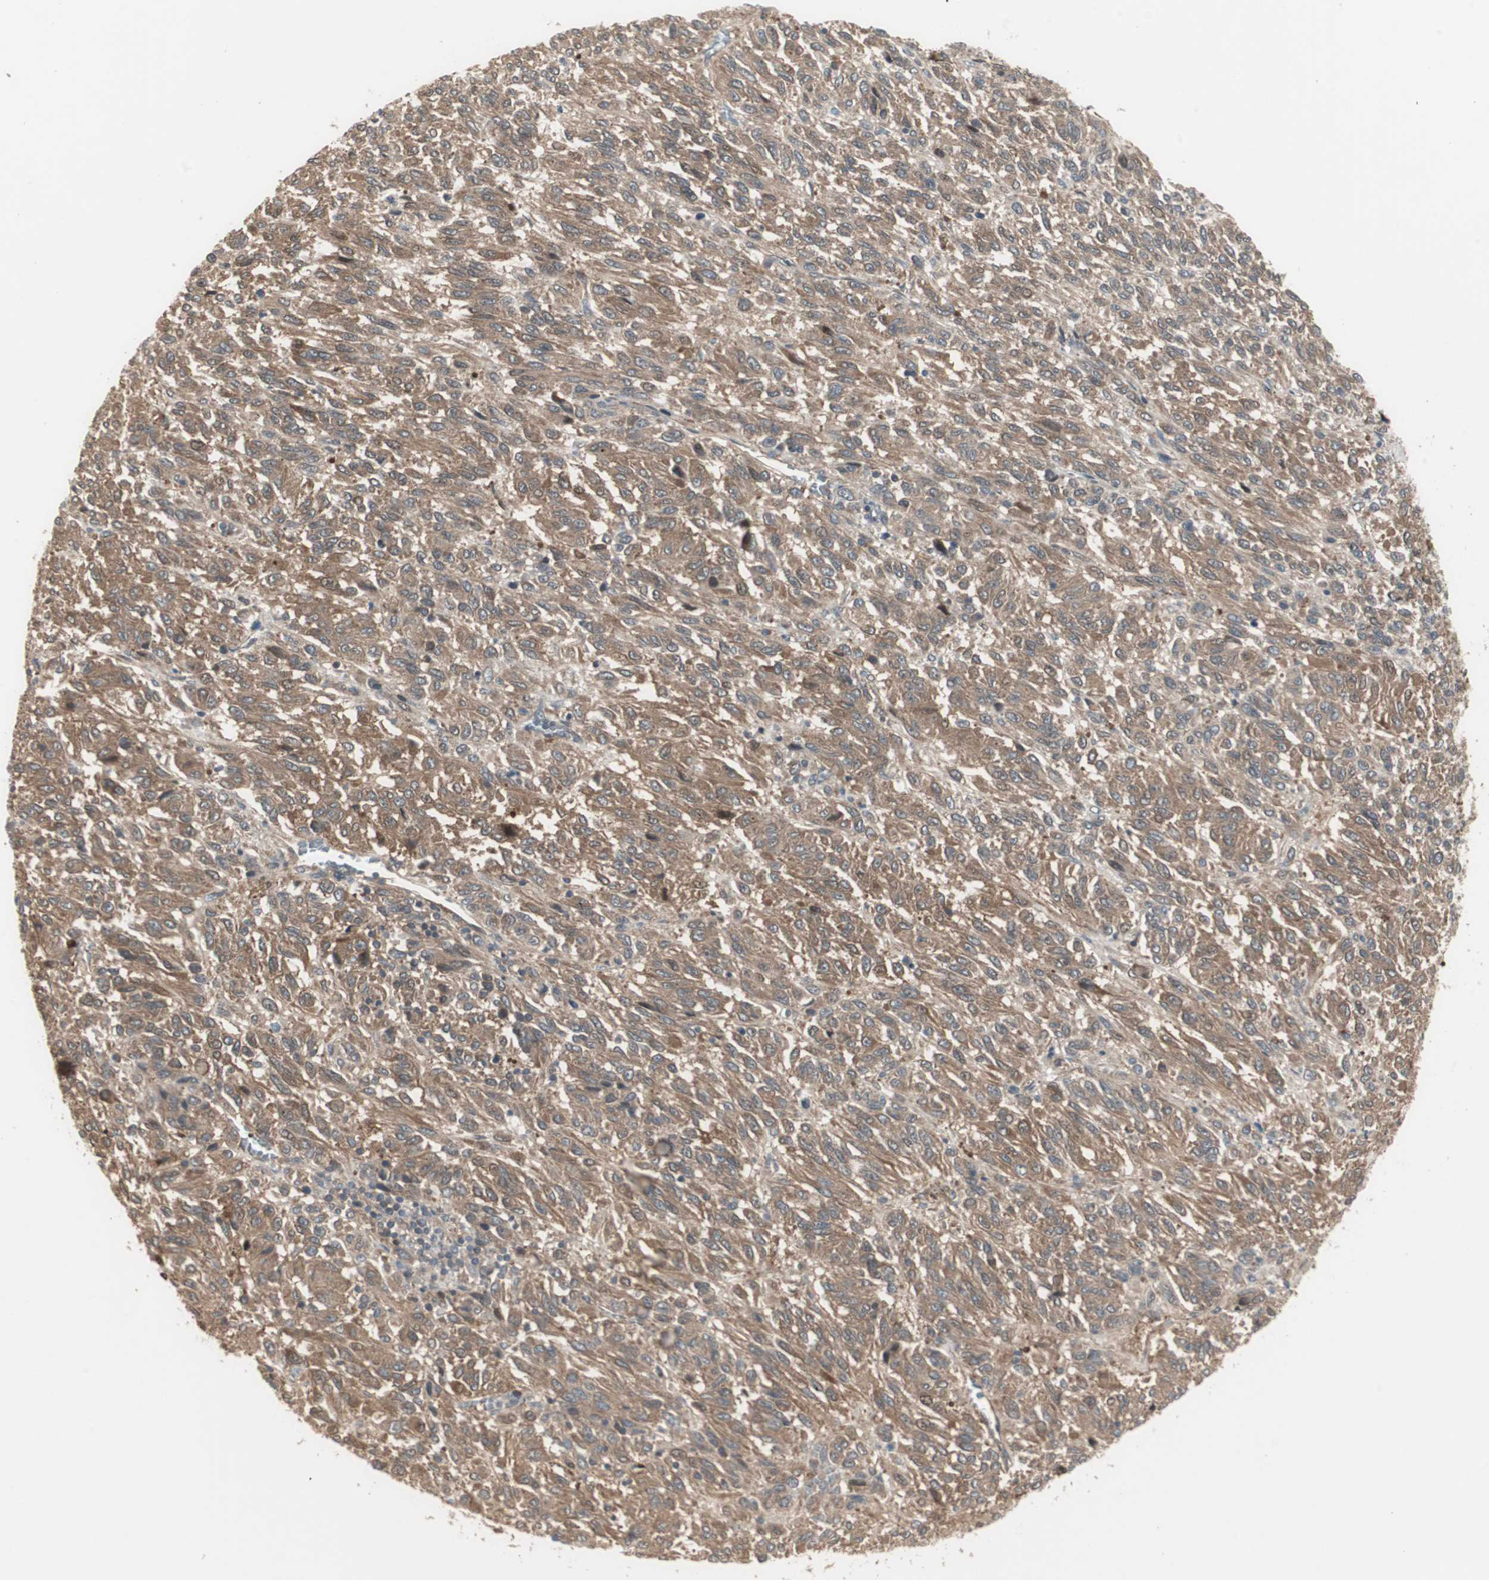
{"staining": {"intensity": "moderate", "quantity": ">75%", "location": "cytoplasmic/membranous"}, "tissue": "melanoma", "cell_type": "Tumor cells", "image_type": "cancer", "snomed": [{"axis": "morphology", "description": "Malignant melanoma, Metastatic site"}, {"axis": "topography", "description": "Lung"}], "caption": "Melanoma stained with immunohistochemistry exhibits moderate cytoplasmic/membranous staining in approximately >75% of tumor cells. The staining is performed using DAB (3,3'-diaminobenzidine) brown chromogen to label protein expression. The nuclei are counter-stained blue using hematoxylin.", "gene": "PFDN1", "patient": {"sex": "male", "age": 64}}